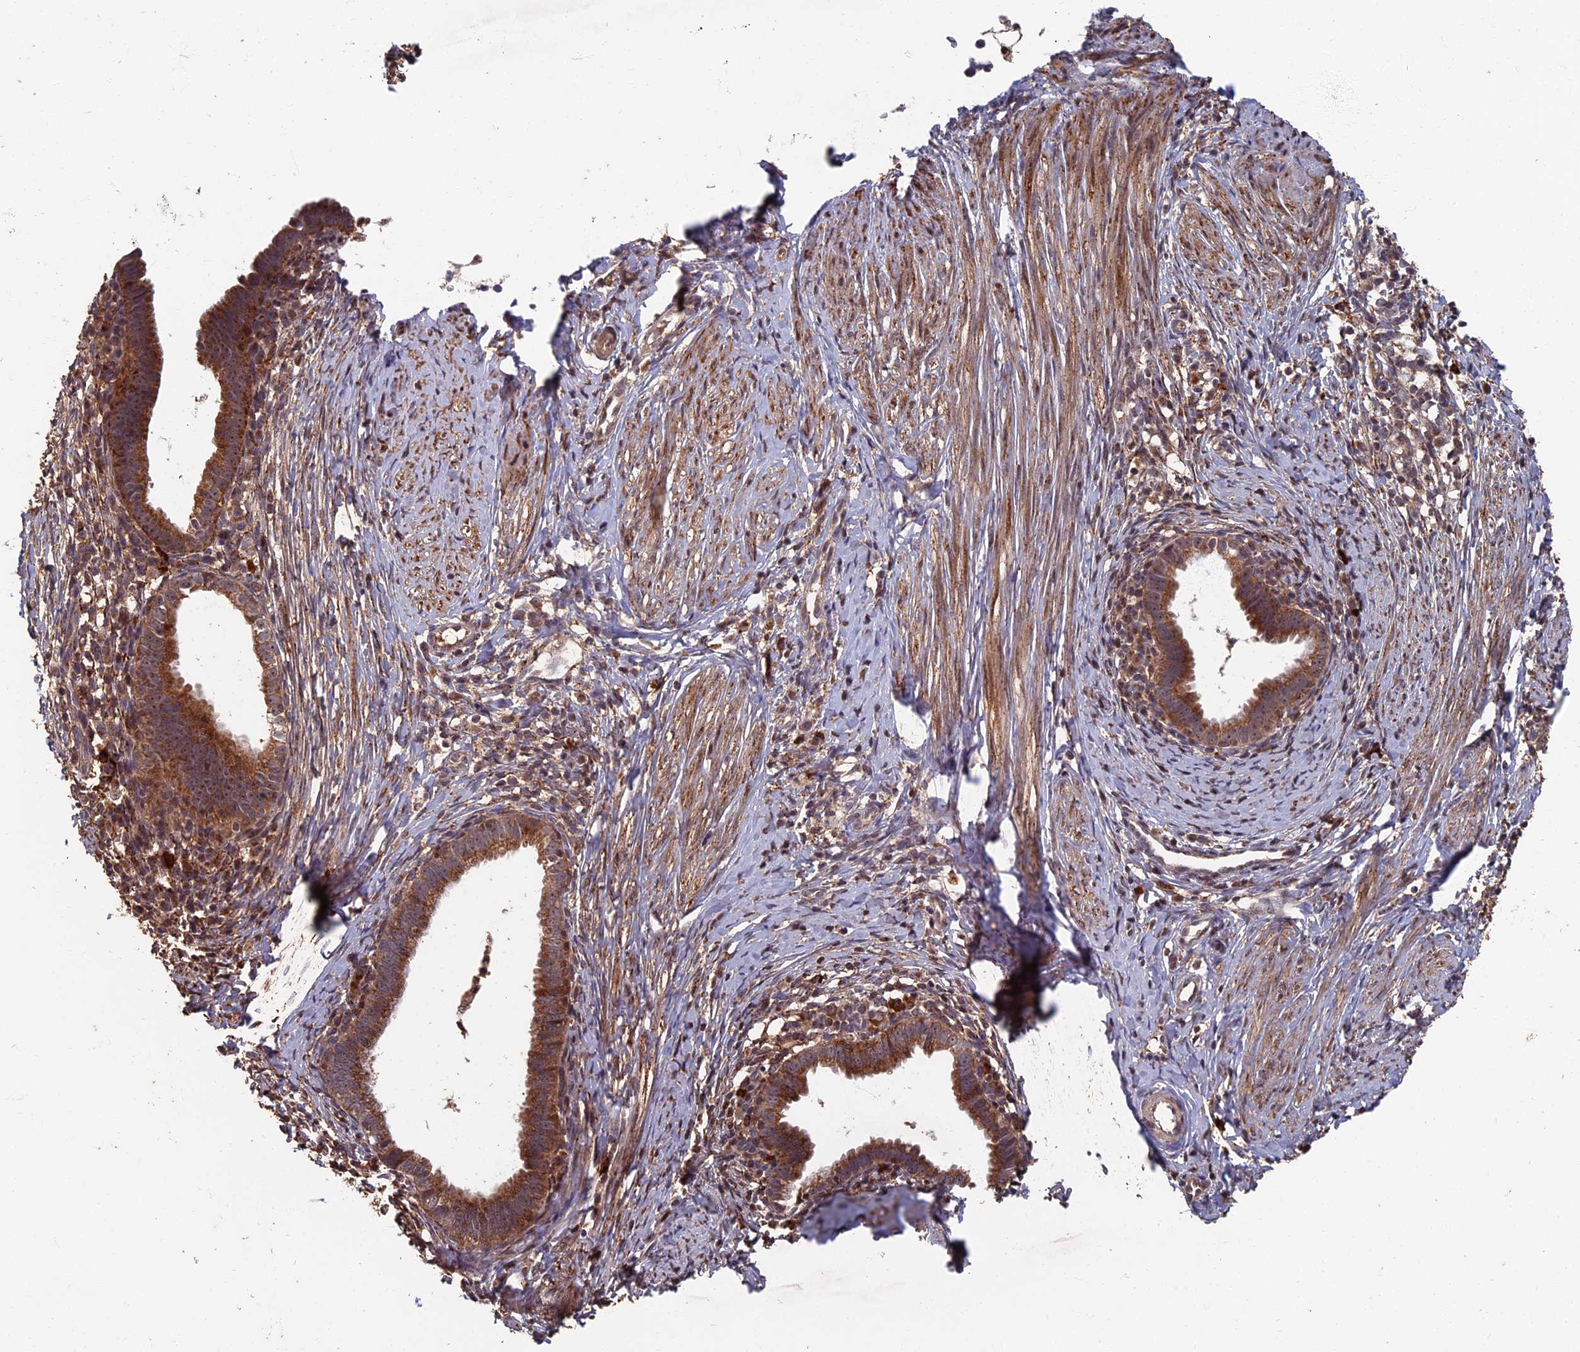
{"staining": {"intensity": "moderate", "quantity": ">75%", "location": "cytoplasmic/membranous"}, "tissue": "cervical cancer", "cell_type": "Tumor cells", "image_type": "cancer", "snomed": [{"axis": "morphology", "description": "Adenocarcinoma, NOS"}, {"axis": "topography", "description": "Cervix"}], "caption": "This image reveals cervical cancer (adenocarcinoma) stained with IHC to label a protein in brown. The cytoplasmic/membranous of tumor cells show moderate positivity for the protein. Nuclei are counter-stained blue.", "gene": "RASGRF1", "patient": {"sex": "female", "age": 36}}